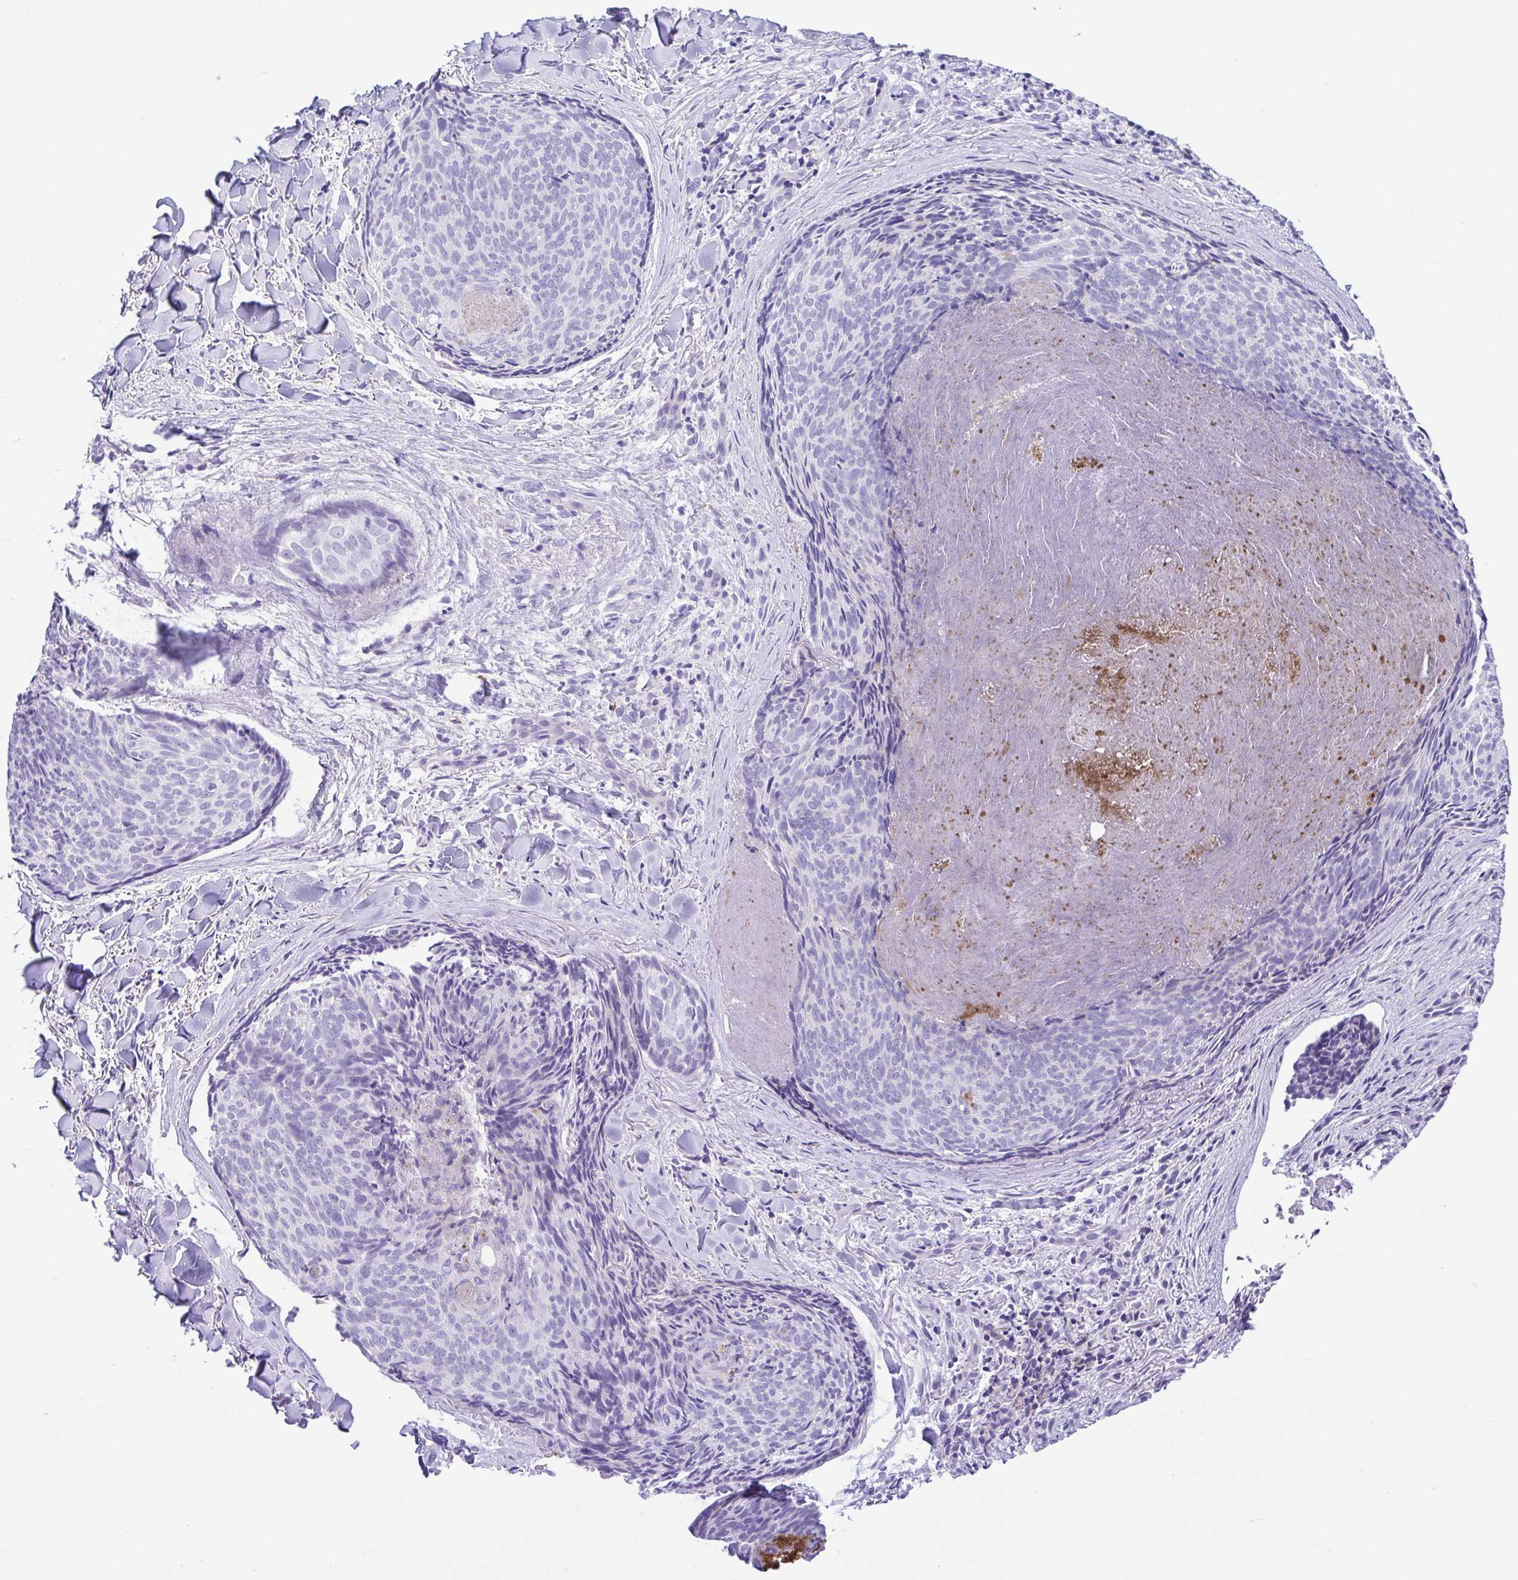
{"staining": {"intensity": "negative", "quantity": "none", "location": "none"}, "tissue": "skin cancer", "cell_type": "Tumor cells", "image_type": "cancer", "snomed": [{"axis": "morphology", "description": "Basal cell carcinoma"}, {"axis": "topography", "description": "Skin"}], "caption": "High magnification brightfield microscopy of skin cancer stained with DAB (brown) and counterstained with hematoxylin (blue): tumor cells show no significant expression. (Stains: DAB IHC with hematoxylin counter stain, Microscopy: brightfield microscopy at high magnification).", "gene": "GPR182", "patient": {"sex": "female", "age": 82}}